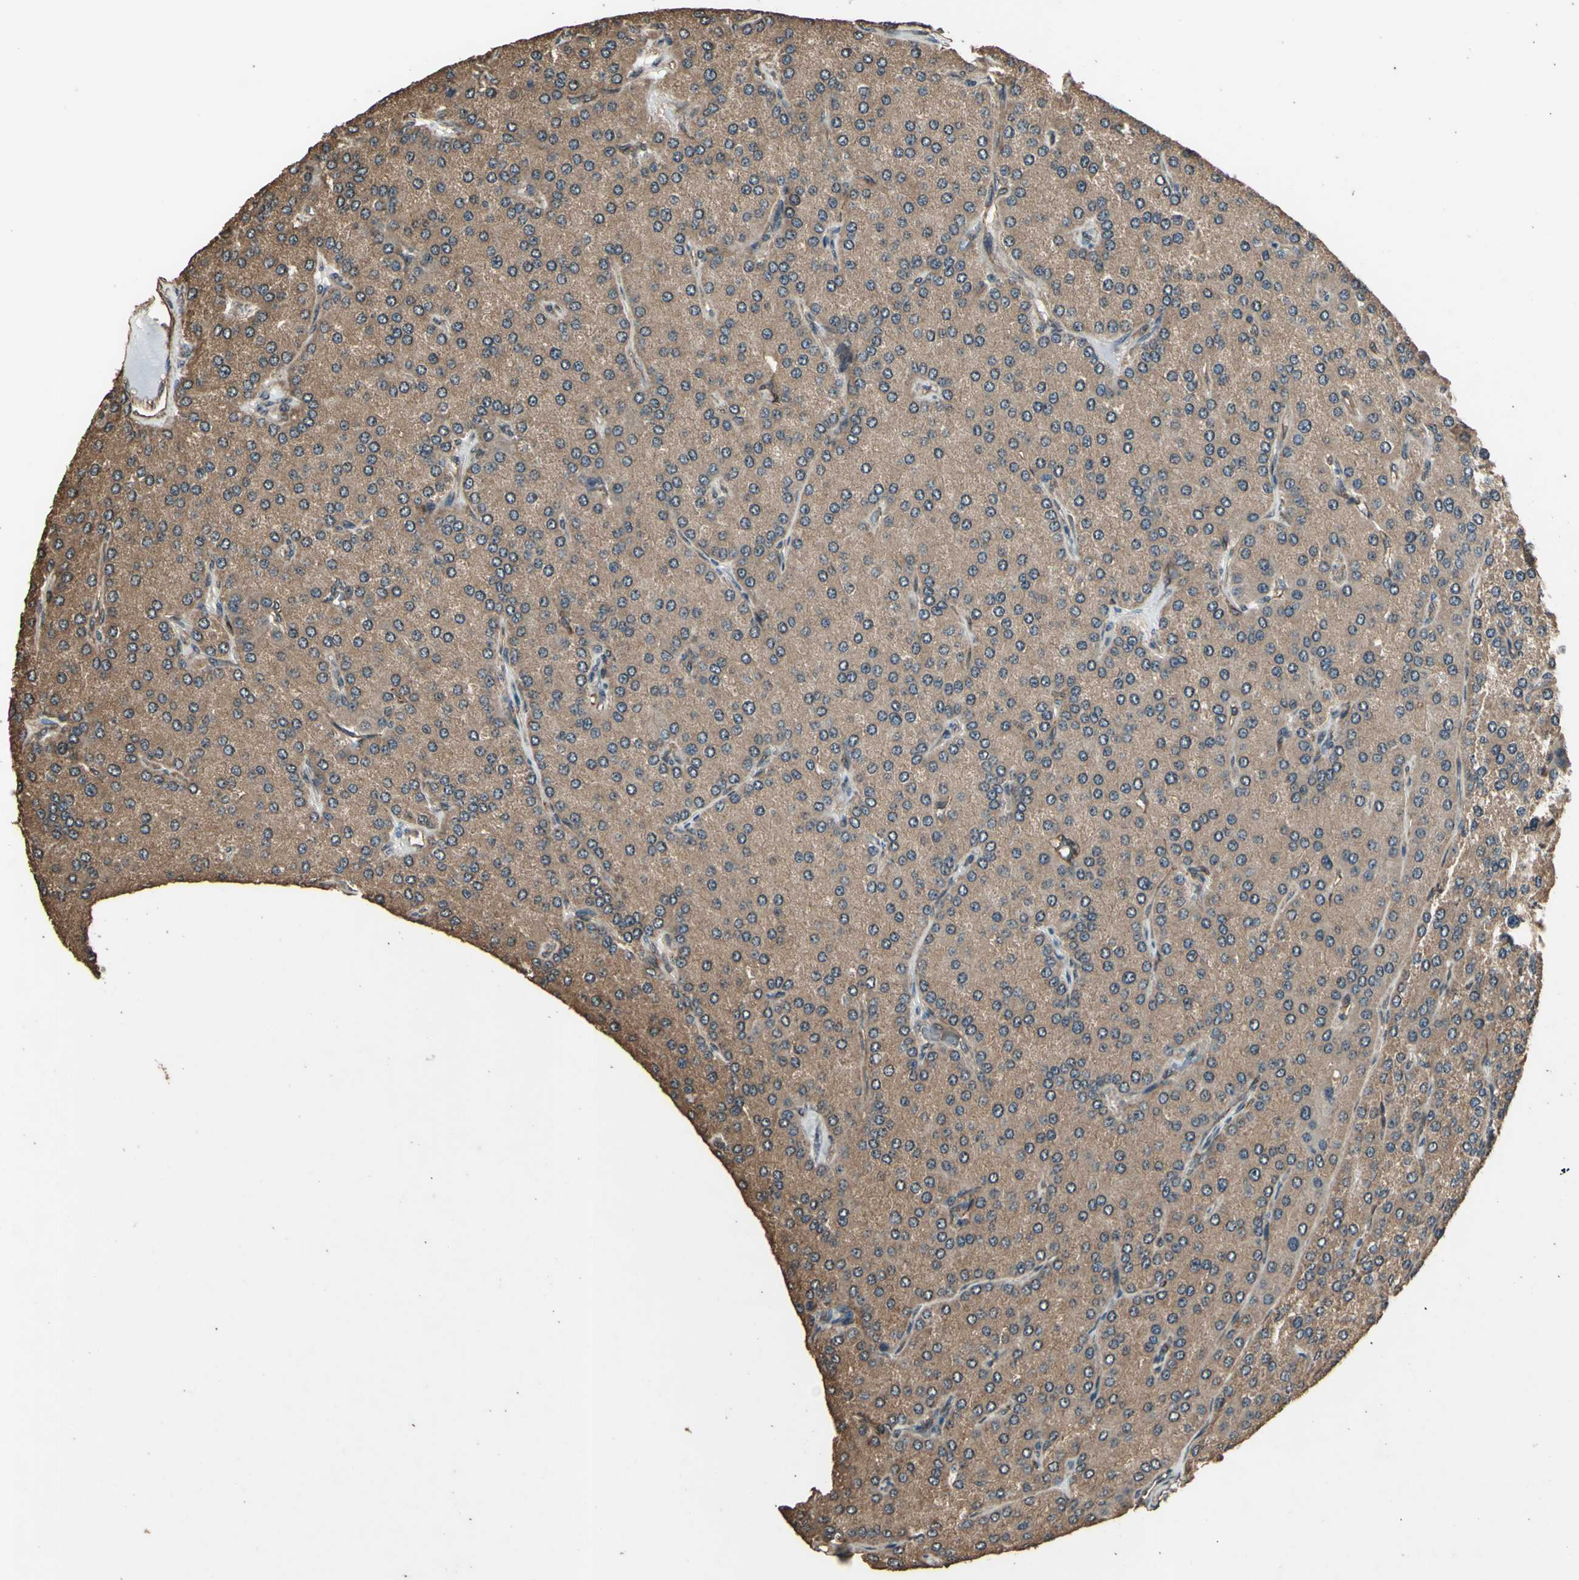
{"staining": {"intensity": "moderate", "quantity": ">75%", "location": "cytoplasmic/membranous"}, "tissue": "parathyroid gland", "cell_type": "Glandular cells", "image_type": "normal", "snomed": [{"axis": "morphology", "description": "Normal tissue, NOS"}, {"axis": "morphology", "description": "Adenoma, NOS"}, {"axis": "topography", "description": "Parathyroid gland"}], "caption": "Protein staining reveals moderate cytoplasmic/membranous positivity in about >75% of glandular cells in normal parathyroid gland. (Brightfield microscopy of DAB IHC at high magnification).", "gene": "TSPO", "patient": {"sex": "female", "age": 86}}